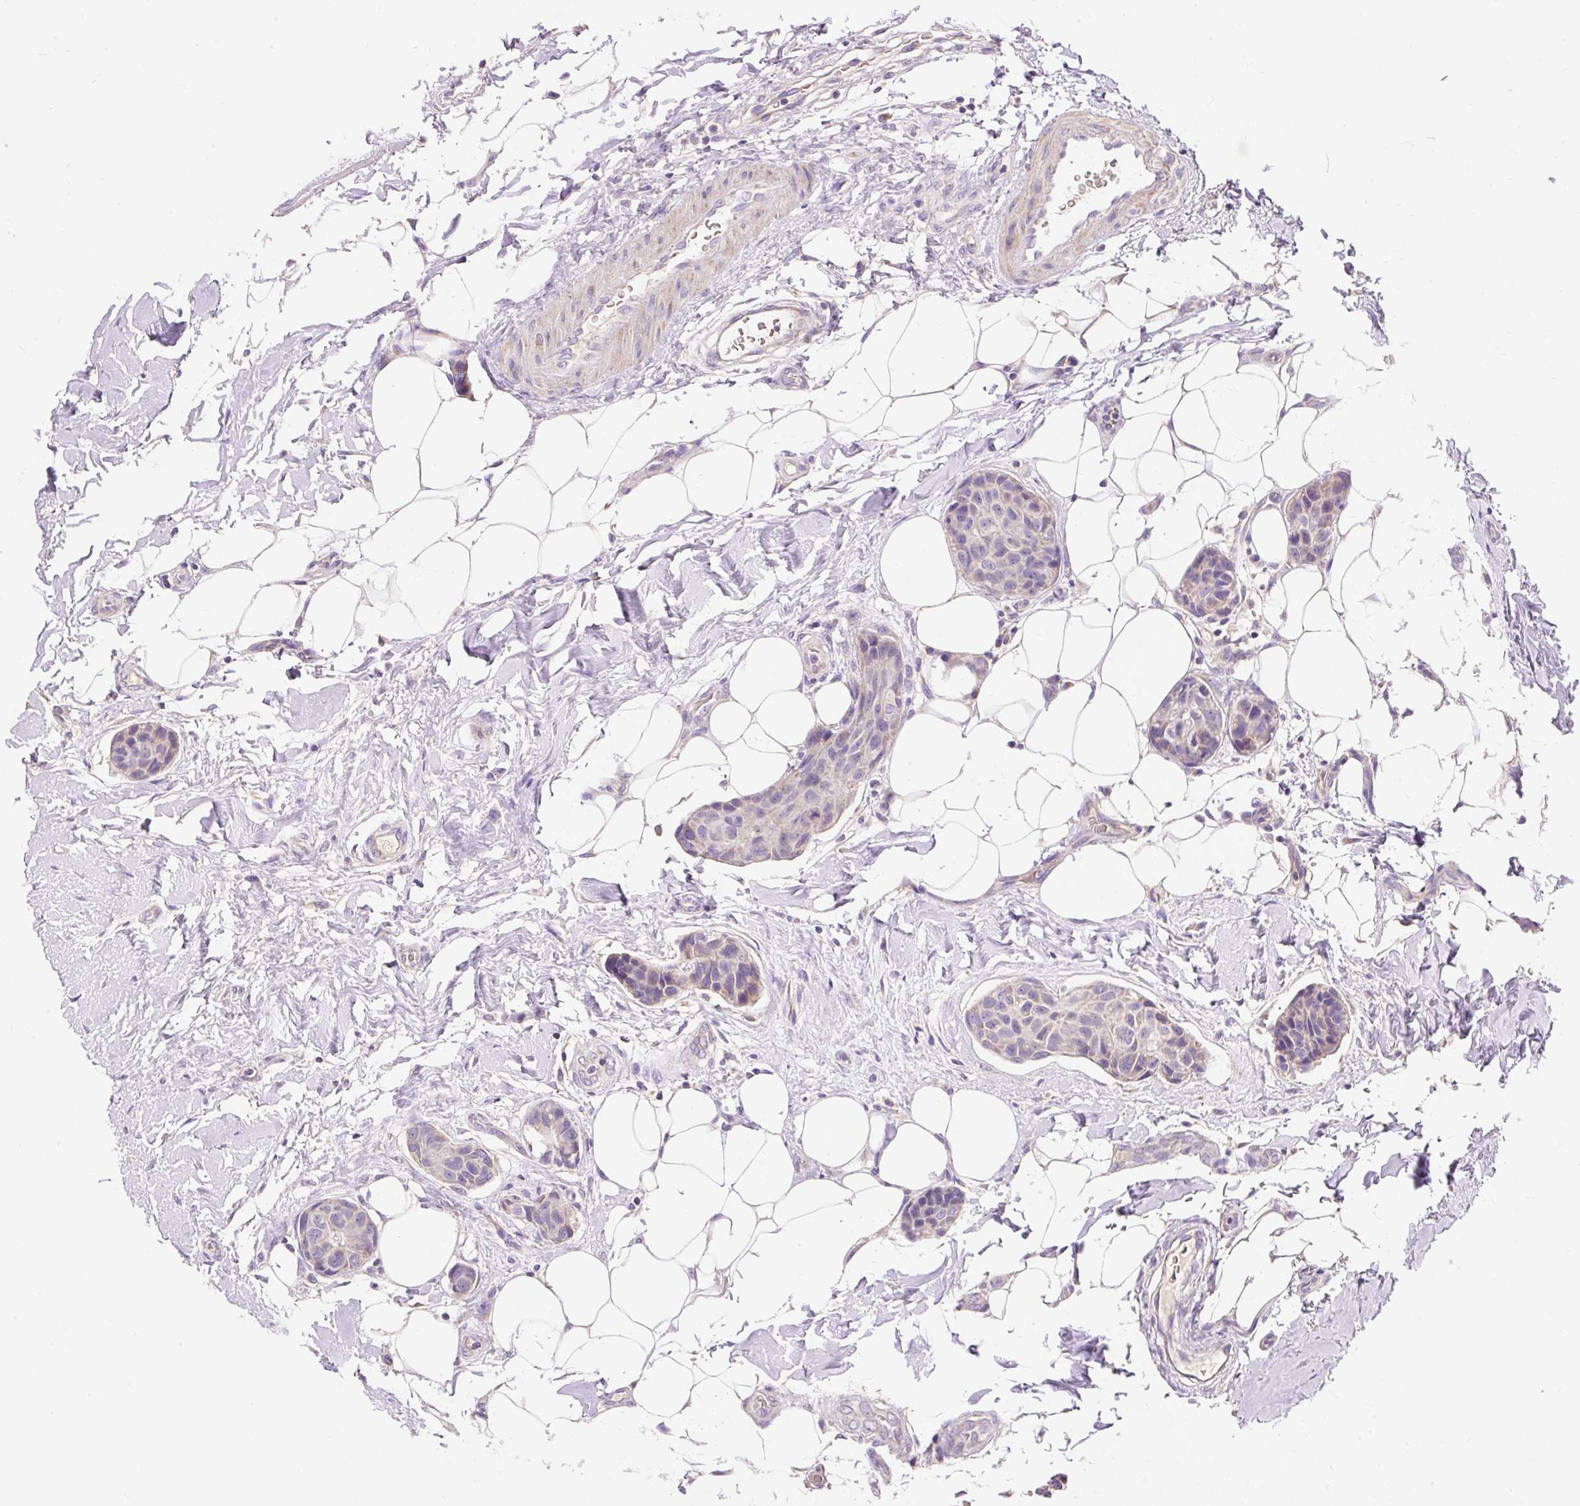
{"staining": {"intensity": "negative", "quantity": "none", "location": "none"}, "tissue": "breast cancer", "cell_type": "Tumor cells", "image_type": "cancer", "snomed": [{"axis": "morphology", "description": "Duct carcinoma"}, {"axis": "topography", "description": "Breast"}, {"axis": "topography", "description": "Lymph node"}], "caption": "Immunohistochemistry (IHC) of human breast cancer shows no positivity in tumor cells.", "gene": "PMAIP1", "patient": {"sex": "female", "age": 80}}